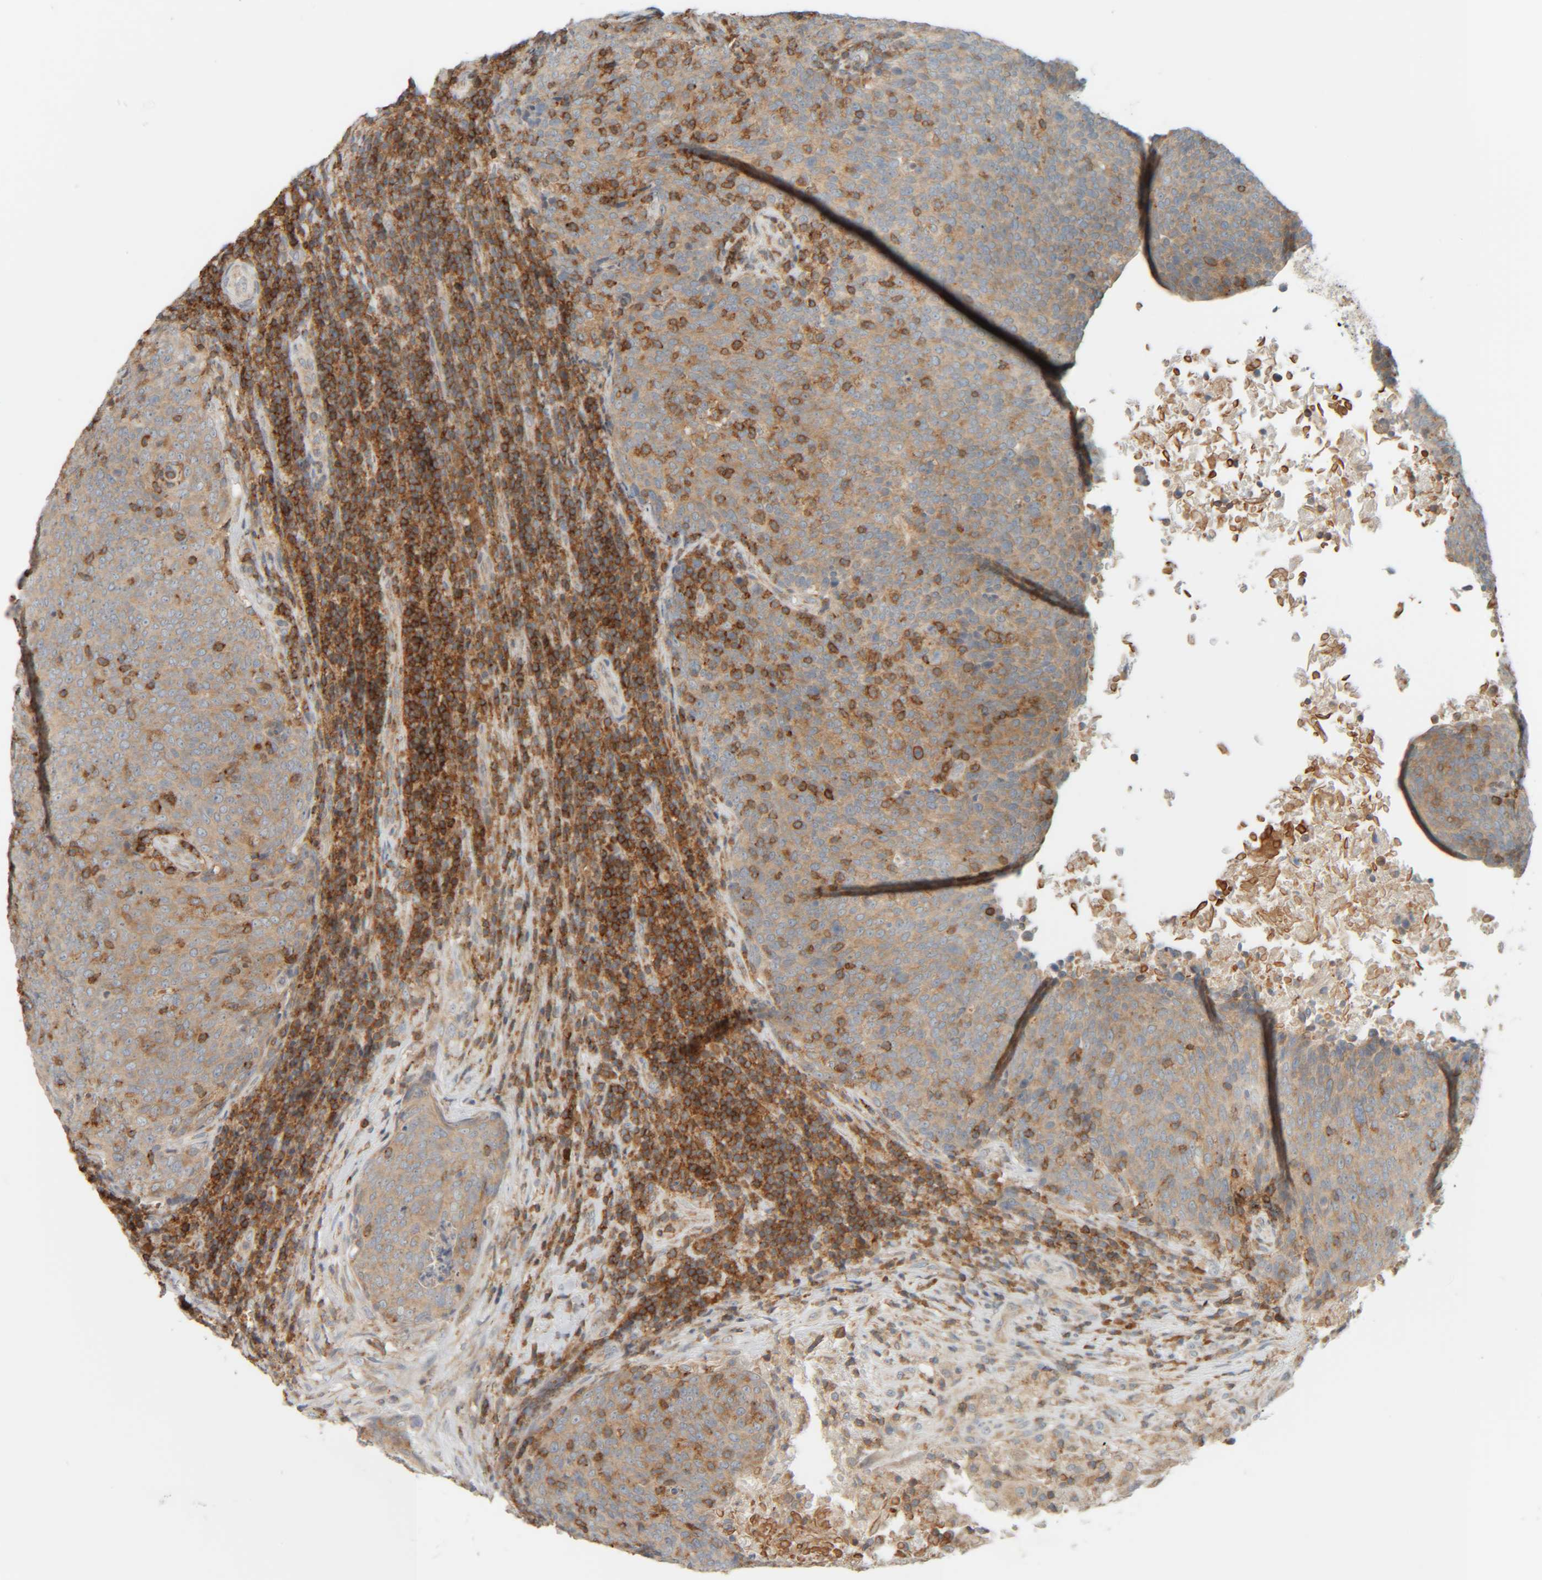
{"staining": {"intensity": "moderate", "quantity": ">75%", "location": "cytoplasmic/membranous"}, "tissue": "head and neck cancer", "cell_type": "Tumor cells", "image_type": "cancer", "snomed": [{"axis": "morphology", "description": "Squamous cell carcinoma, NOS"}, {"axis": "morphology", "description": "Squamous cell carcinoma, metastatic, NOS"}, {"axis": "topography", "description": "Lymph node"}, {"axis": "topography", "description": "Head-Neck"}], "caption": "Brown immunohistochemical staining in squamous cell carcinoma (head and neck) exhibits moderate cytoplasmic/membranous positivity in approximately >75% of tumor cells.", "gene": "CCDC57", "patient": {"sex": "male", "age": 62}}